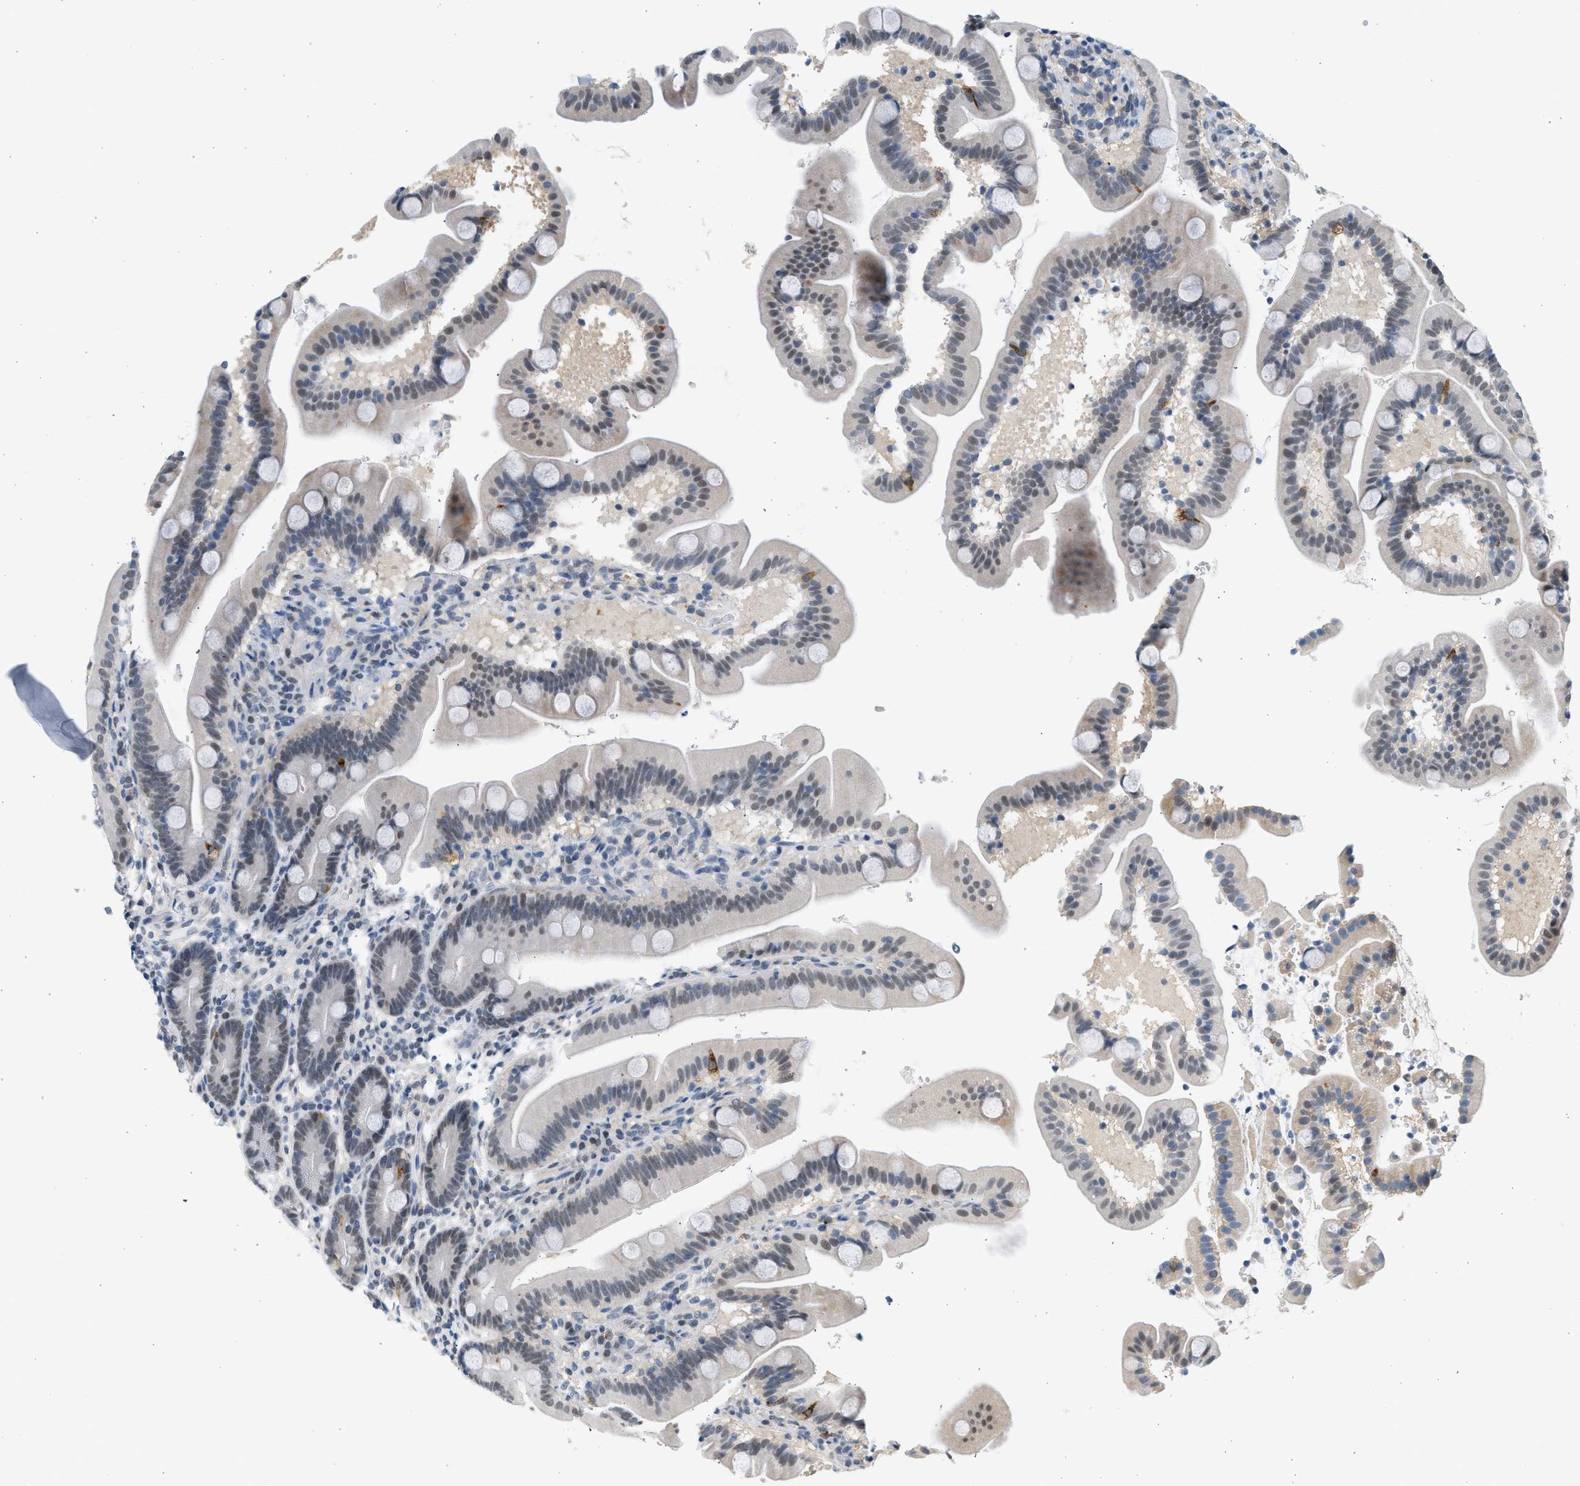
{"staining": {"intensity": "weak", "quantity": "25%-75%", "location": "nuclear"}, "tissue": "duodenum", "cell_type": "Glandular cells", "image_type": "normal", "snomed": [{"axis": "morphology", "description": "Normal tissue, NOS"}, {"axis": "topography", "description": "Duodenum"}], "caption": "DAB (3,3'-diaminobenzidine) immunohistochemical staining of unremarkable duodenum shows weak nuclear protein positivity in about 25%-75% of glandular cells.", "gene": "HIPK1", "patient": {"sex": "male", "age": 54}}